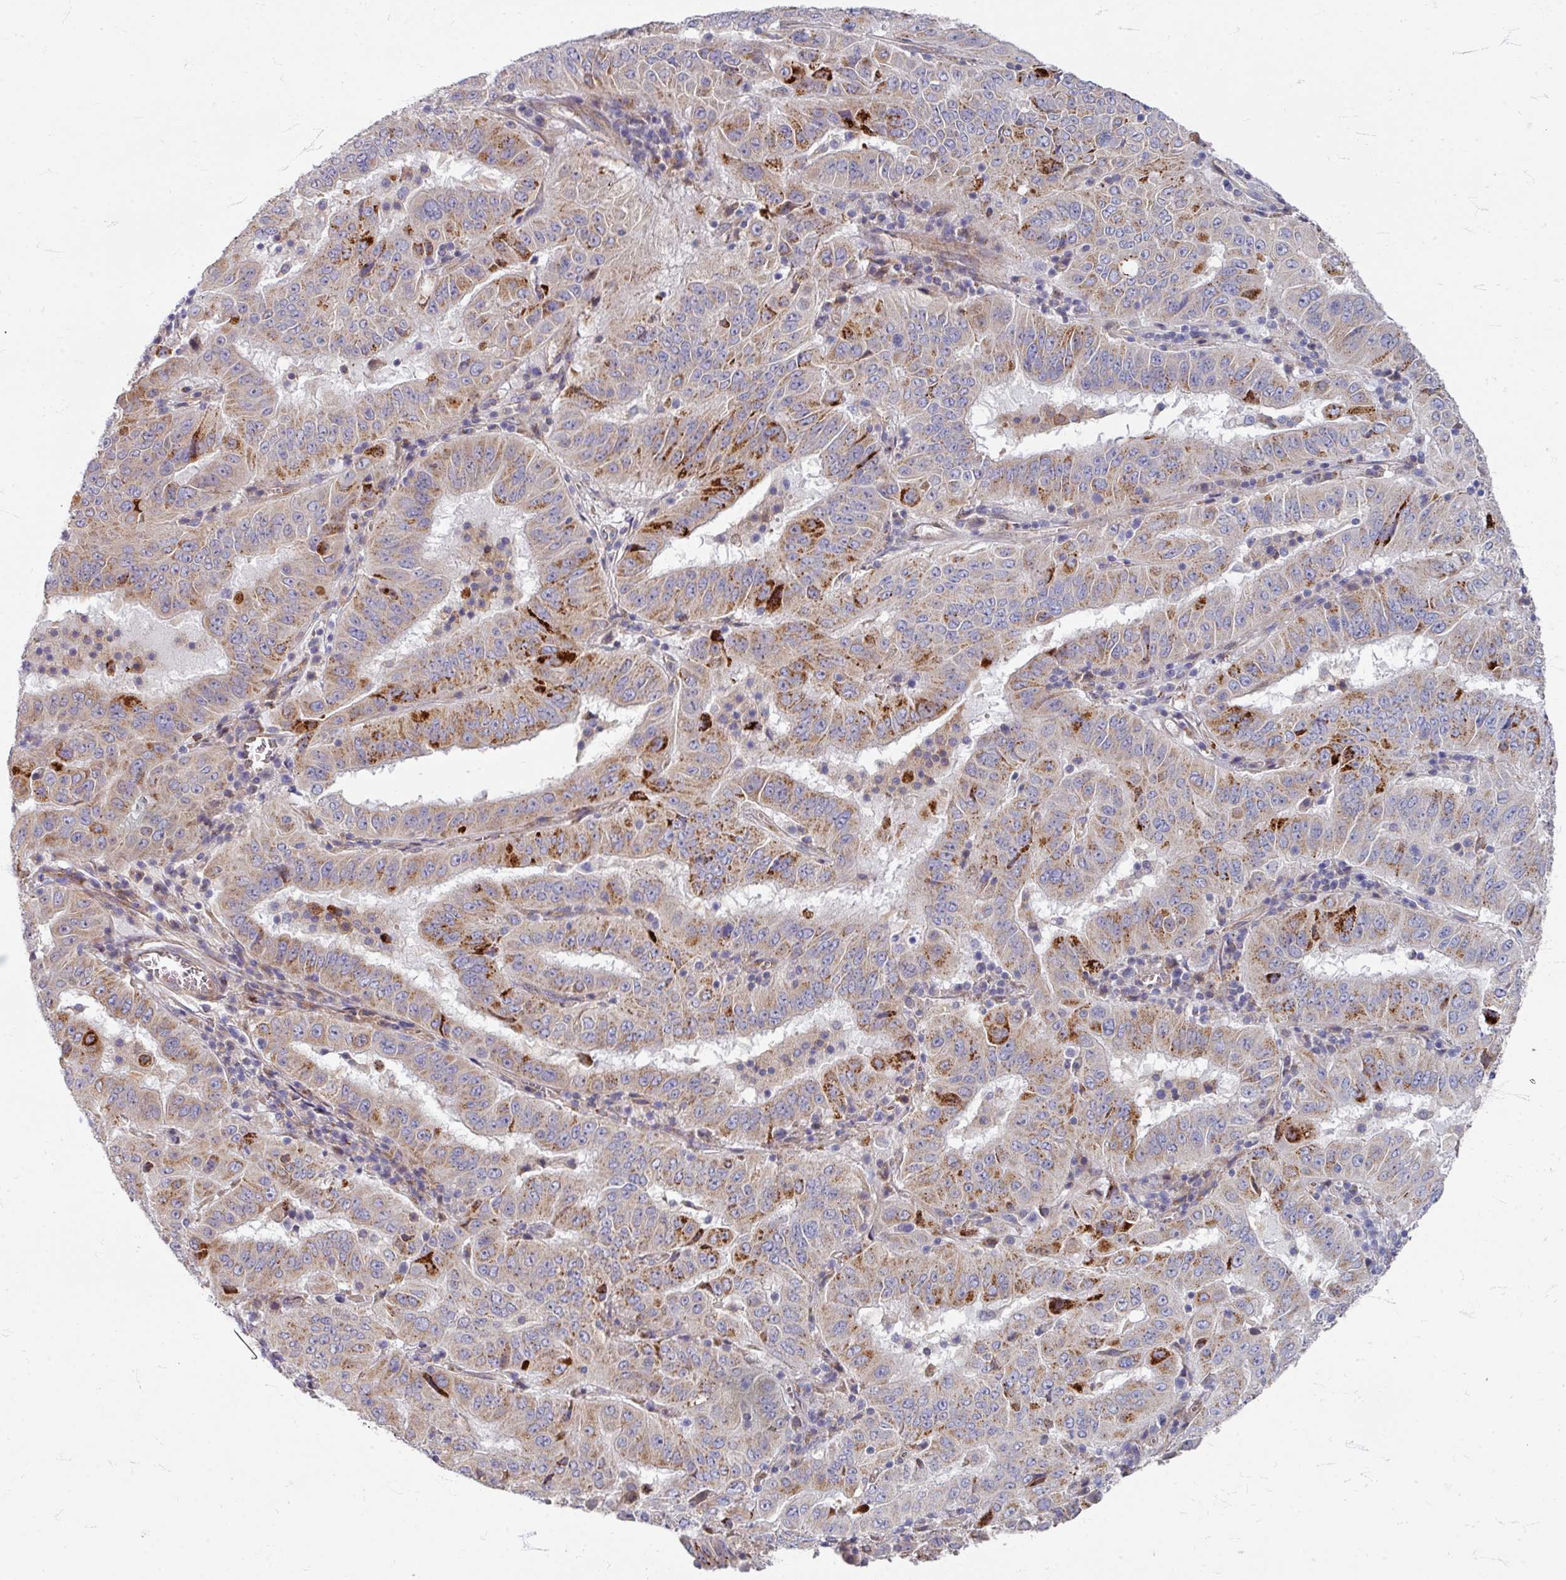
{"staining": {"intensity": "strong", "quantity": "25%-75%", "location": "cytoplasmic/membranous"}, "tissue": "pancreatic cancer", "cell_type": "Tumor cells", "image_type": "cancer", "snomed": [{"axis": "morphology", "description": "Adenocarcinoma, NOS"}, {"axis": "topography", "description": "Pancreas"}], "caption": "IHC micrograph of human adenocarcinoma (pancreatic) stained for a protein (brown), which shows high levels of strong cytoplasmic/membranous positivity in about 25%-75% of tumor cells.", "gene": "GABARAPL1", "patient": {"sex": "male", "age": 63}}